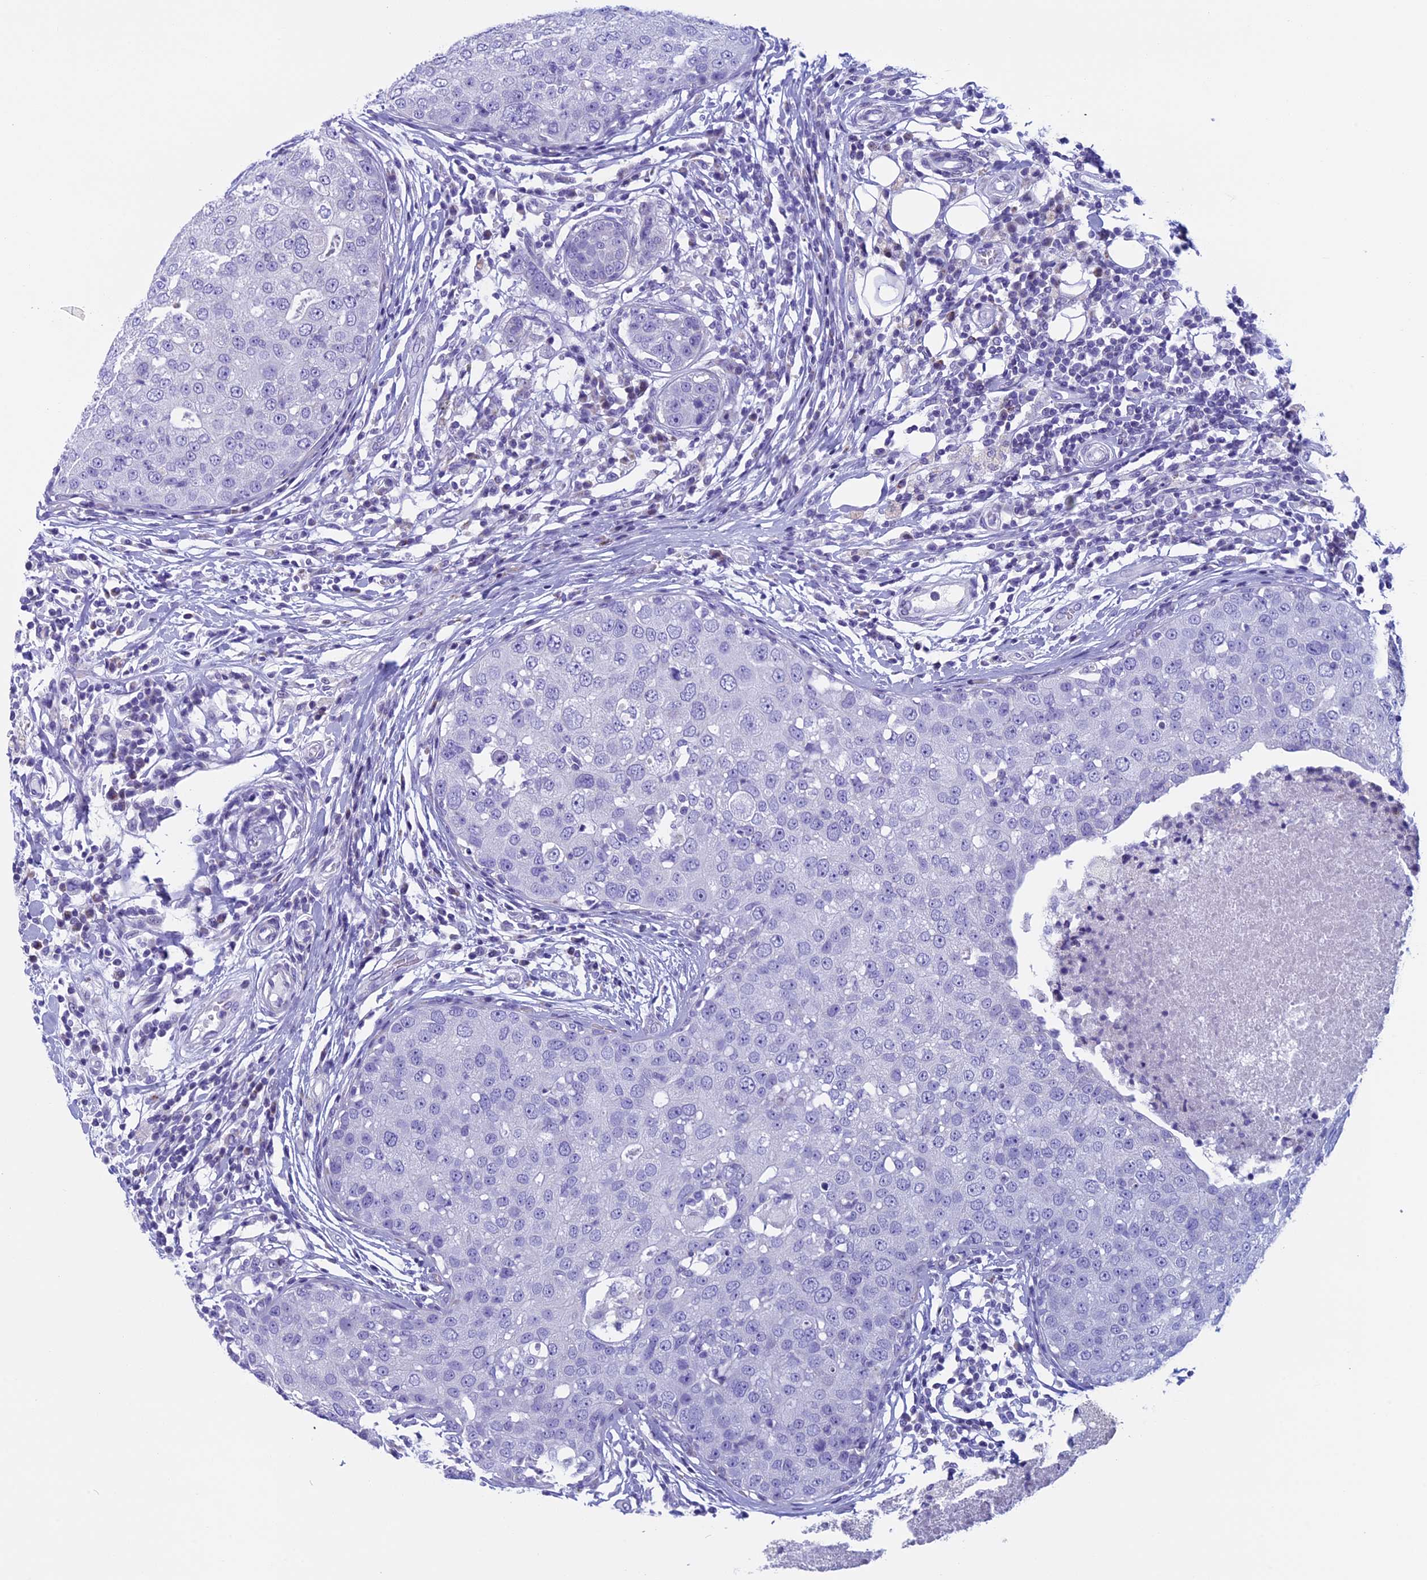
{"staining": {"intensity": "negative", "quantity": "none", "location": "none"}, "tissue": "breast cancer", "cell_type": "Tumor cells", "image_type": "cancer", "snomed": [{"axis": "morphology", "description": "Duct carcinoma"}, {"axis": "topography", "description": "Breast"}], "caption": "DAB immunohistochemical staining of breast cancer (infiltrating ductal carcinoma) demonstrates no significant positivity in tumor cells.", "gene": "ZNF563", "patient": {"sex": "female", "age": 27}}